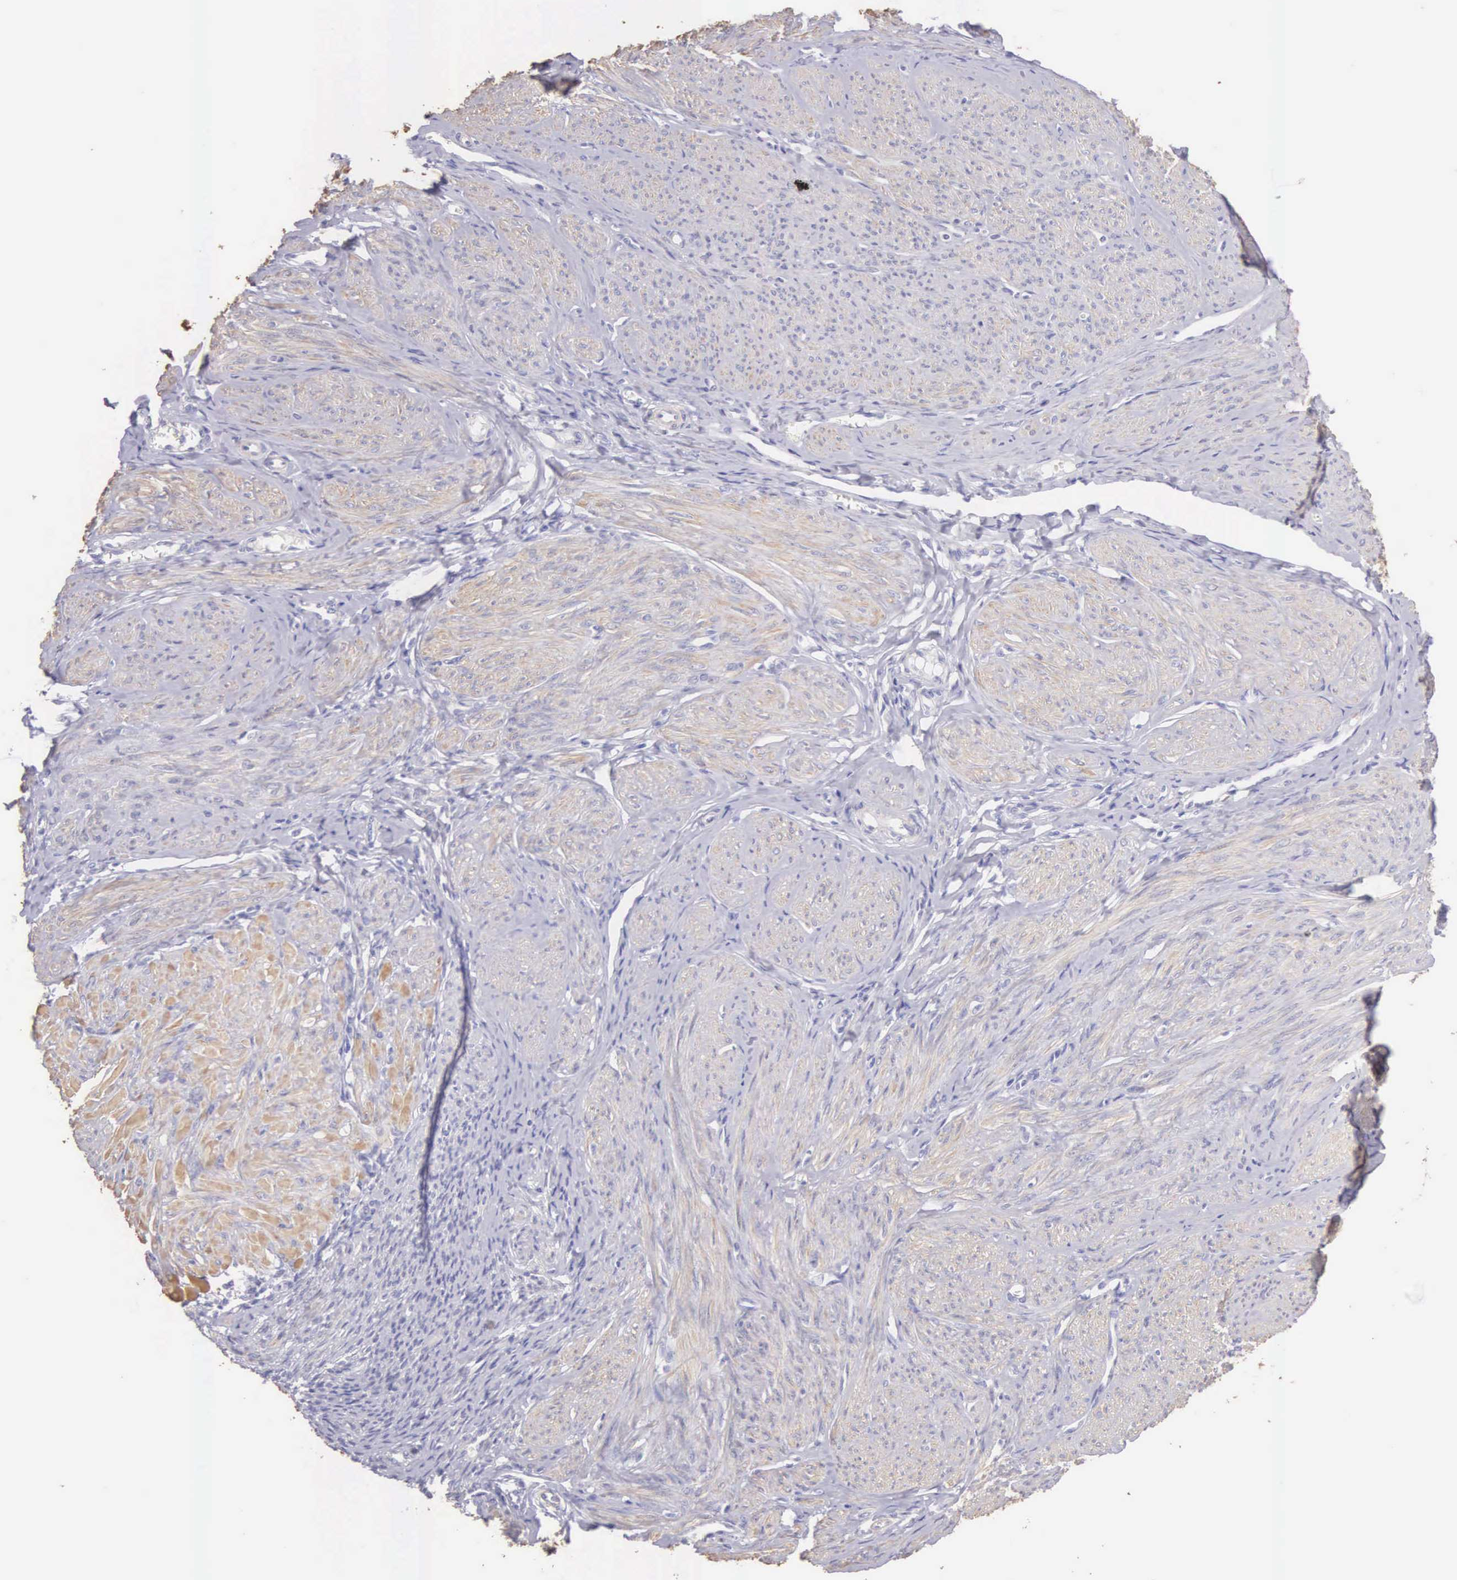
{"staining": {"intensity": "weak", "quantity": ">75%", "location": "cytoplasmic/membranous"}, "tissue": "smooth muscle", "cell_type": "Smooth muscle cells", "image_type": "normal", "snomed": [{"axis": "morphology", "description": "Normal tissue, NOS"}, {"axis": "topography", "description": "Uterus"}], "caption": "A high-resolution histopathology image shows immunohistochemistry (IHC) staining of unremarkable smooth muscle, which exhibits weak cytoplasmic/membranous staining in approximately >75% of smooth muscle cells.", "gene": "ARFGAP3", "patient": {"sex": "female", "age": 45}}